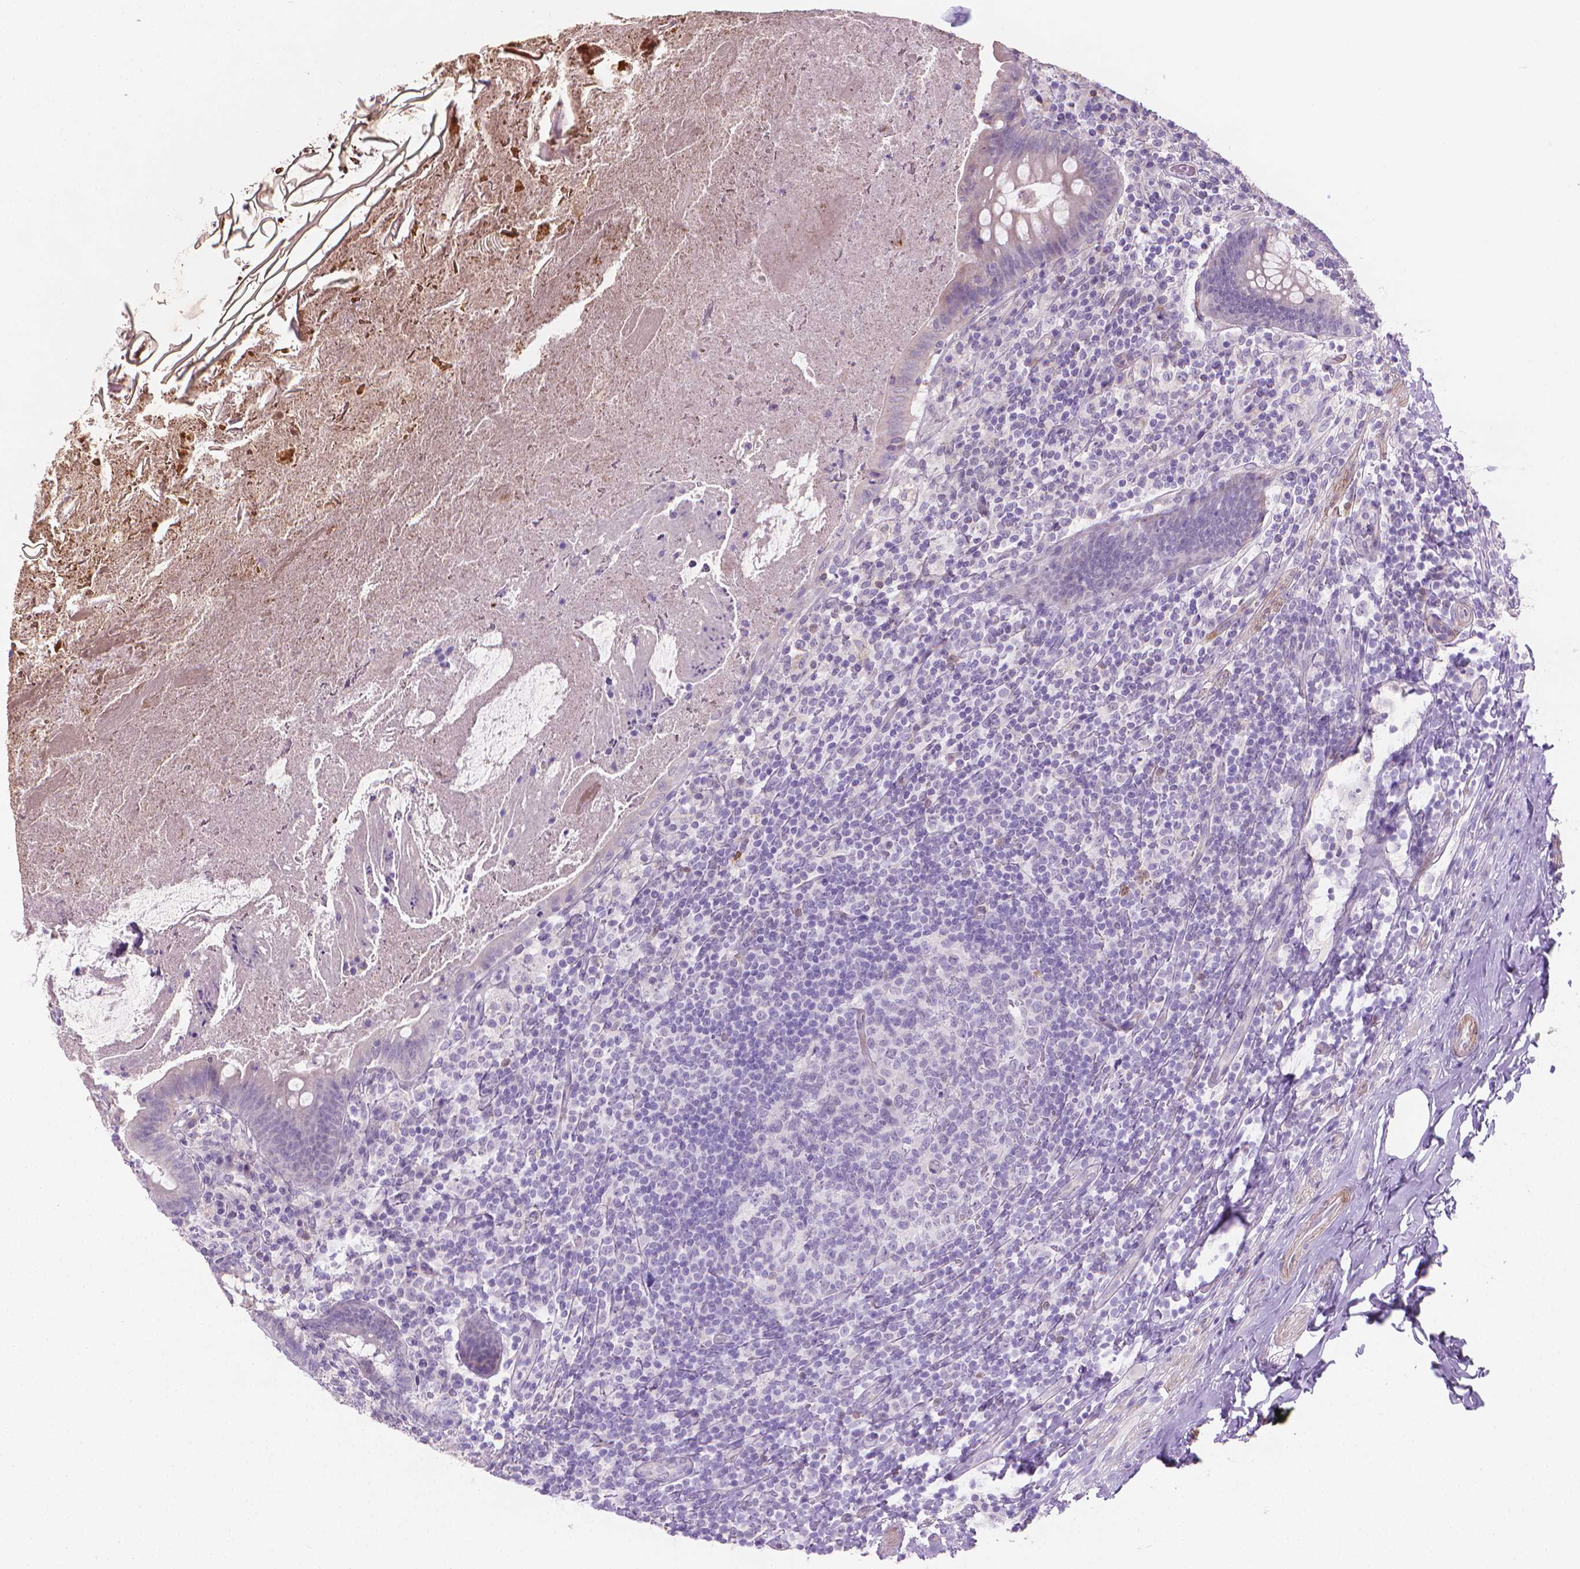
{"staining": {"intensity": "negative", "quantity": "none", "location": "none"}, "tissue": "appendix", "cell_type": "Glandular cells", "image_type": "normal", "snomed": [{"axis": "morphology", "description": "Normal tissue, NOS"}, {"axis": "topography", "description": "Appendix"}], "caption": "This is an IHC image of normal human appendix. There is no expression in glandular cells.", "gene": "GSDMA", "patient": {"sex": "male", "age": 47}}